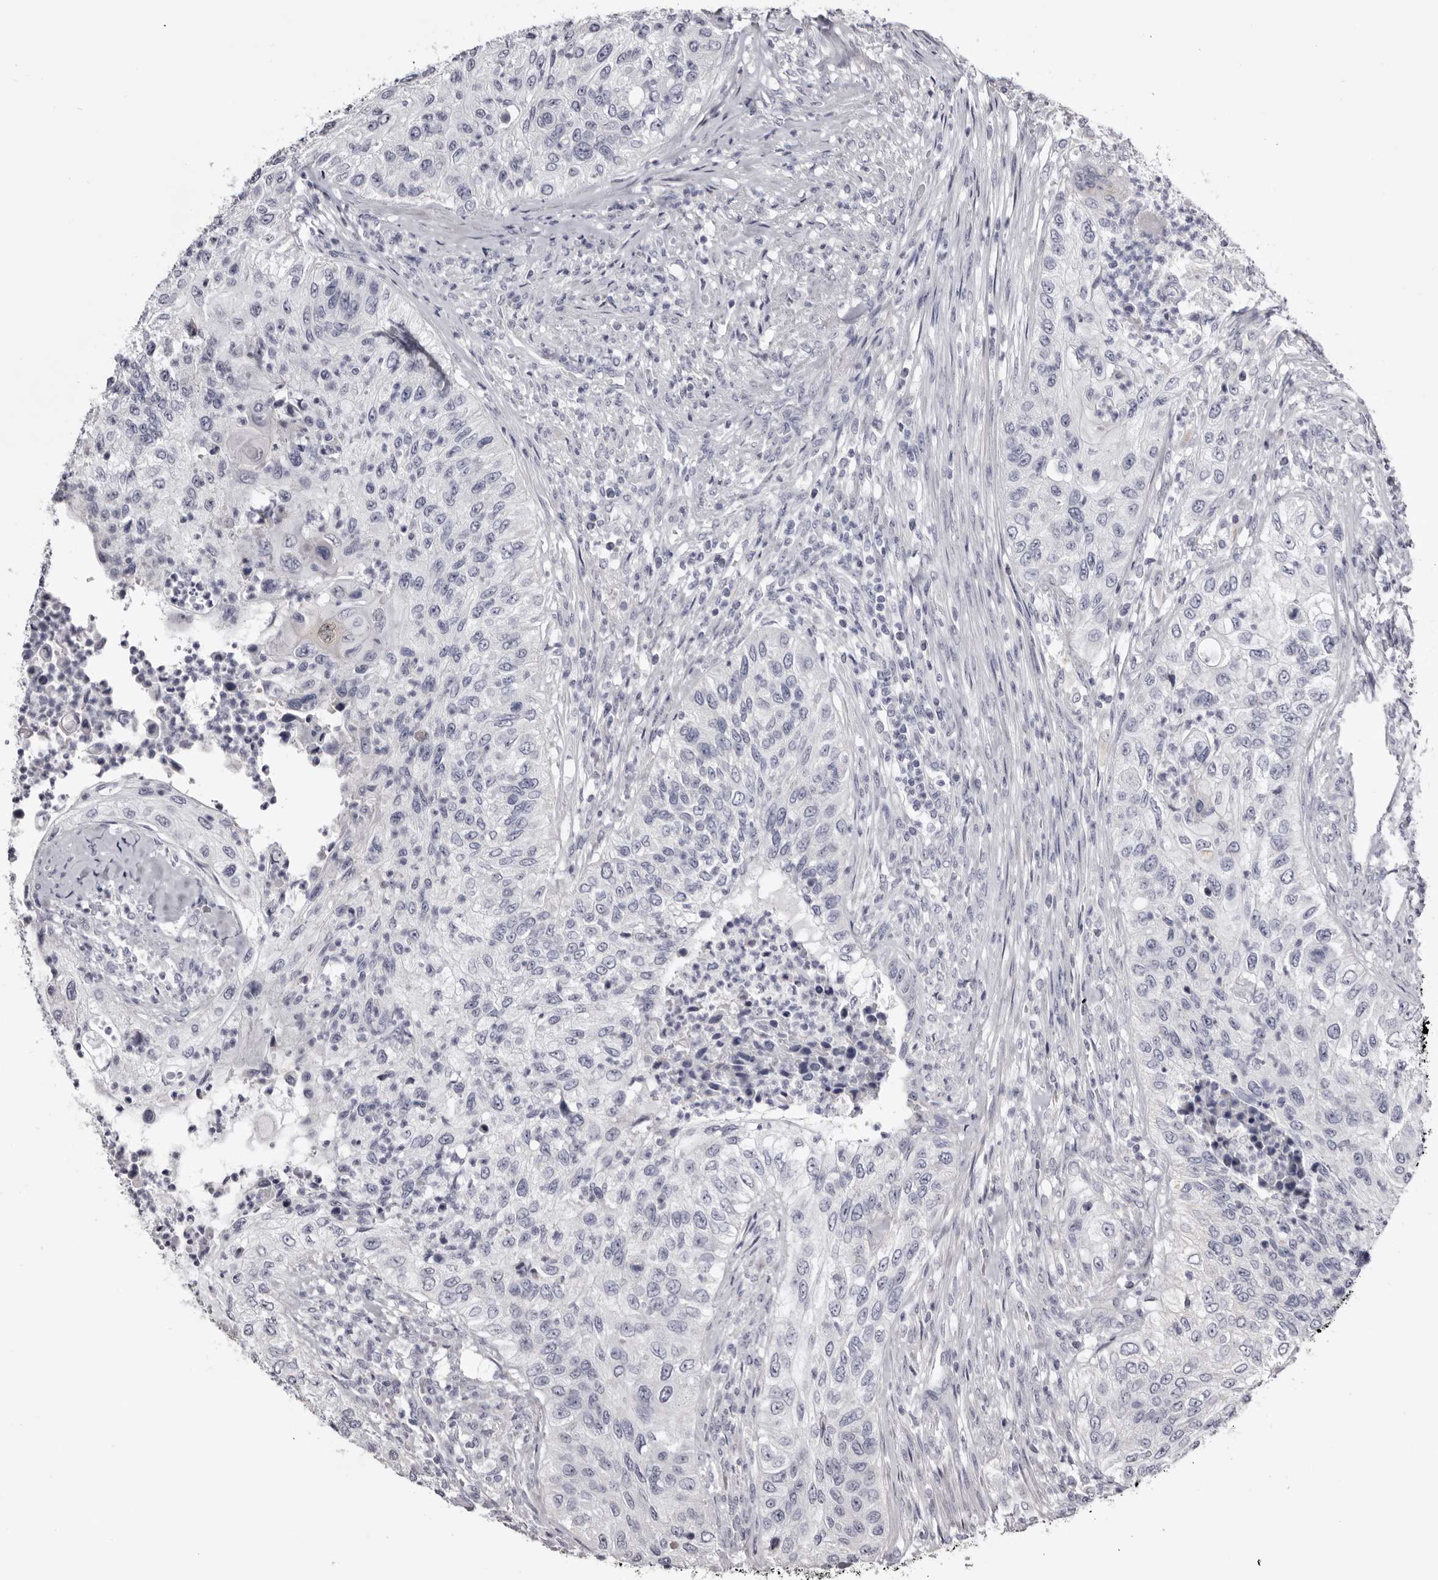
{"staining": {"intensity": "negative", "quantity": "none", "location": "none"}, "tissue": "urothelial cancer", "cell_type": "Tumor cells", "image_type": "cancer", "snomed": [{"axis": "morphology", "description": "Urothelial carcinoma, High grade"}, {"axis": "topography", "description": "Urinary bladder"}], "caption": "Urothelial cancer was stained to show a protein in brown. There is no significant expression in tumor cells.", "gene": "CASQ1", "patient": {"sex": "female", "age": 60}}